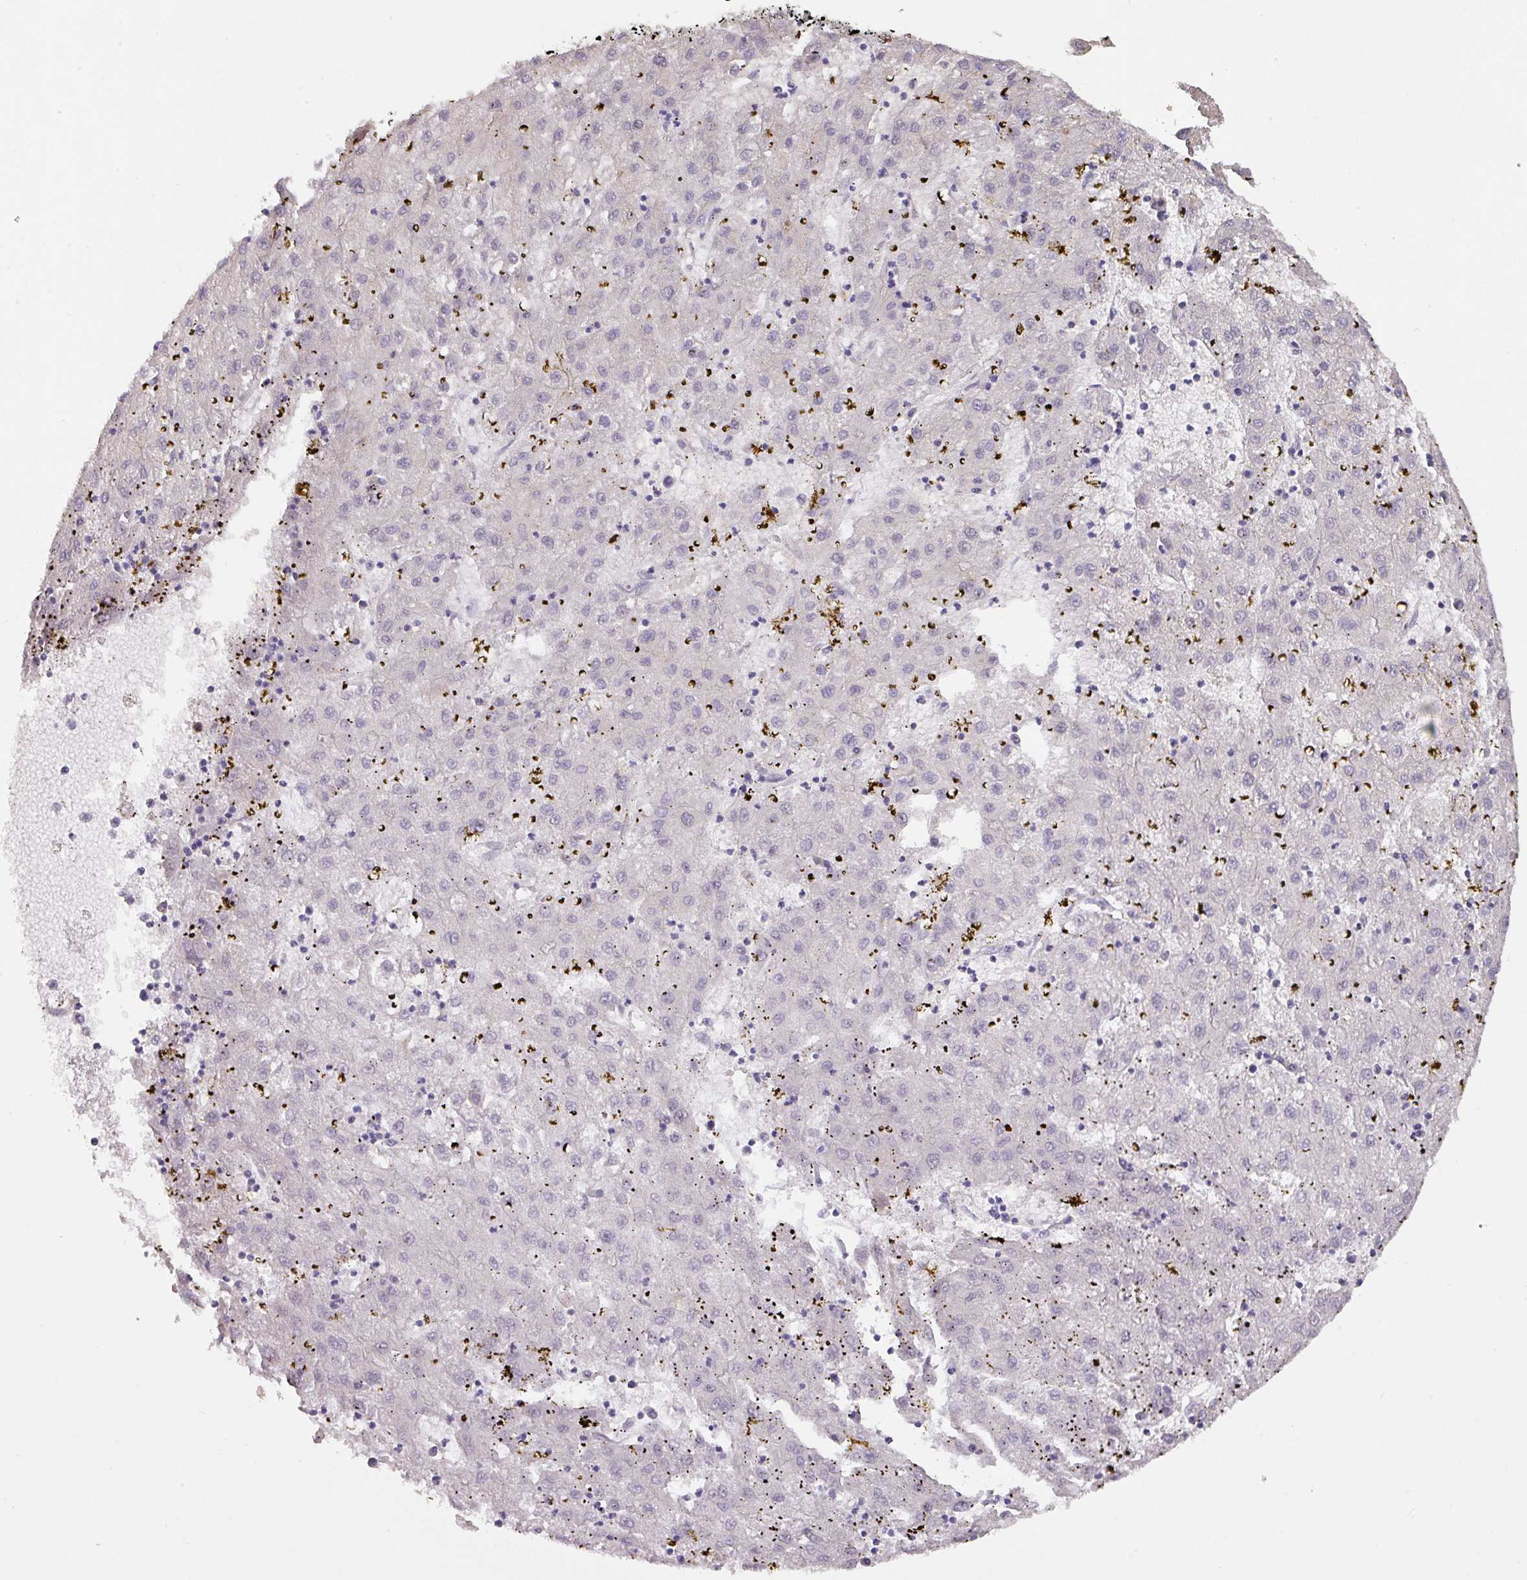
{"staining": {"intensity": "negative", "quantity": "none", "location": "none"}, "tissue": "liver cancer", "cell_type": "Tumor cells", "image_type": "cancer", "snomed": [{"axis": "morphology", "description": "Carcinoma, Hepatocellular, NOS"}, {"axis": "topography", "description": "Liver"}], "caption": "This is an immunohistochemistry image of liver cancer. There is no expression in tumor cells.", "gene": "PRADC1", "patient": {"sex": "male", "age": 72}}